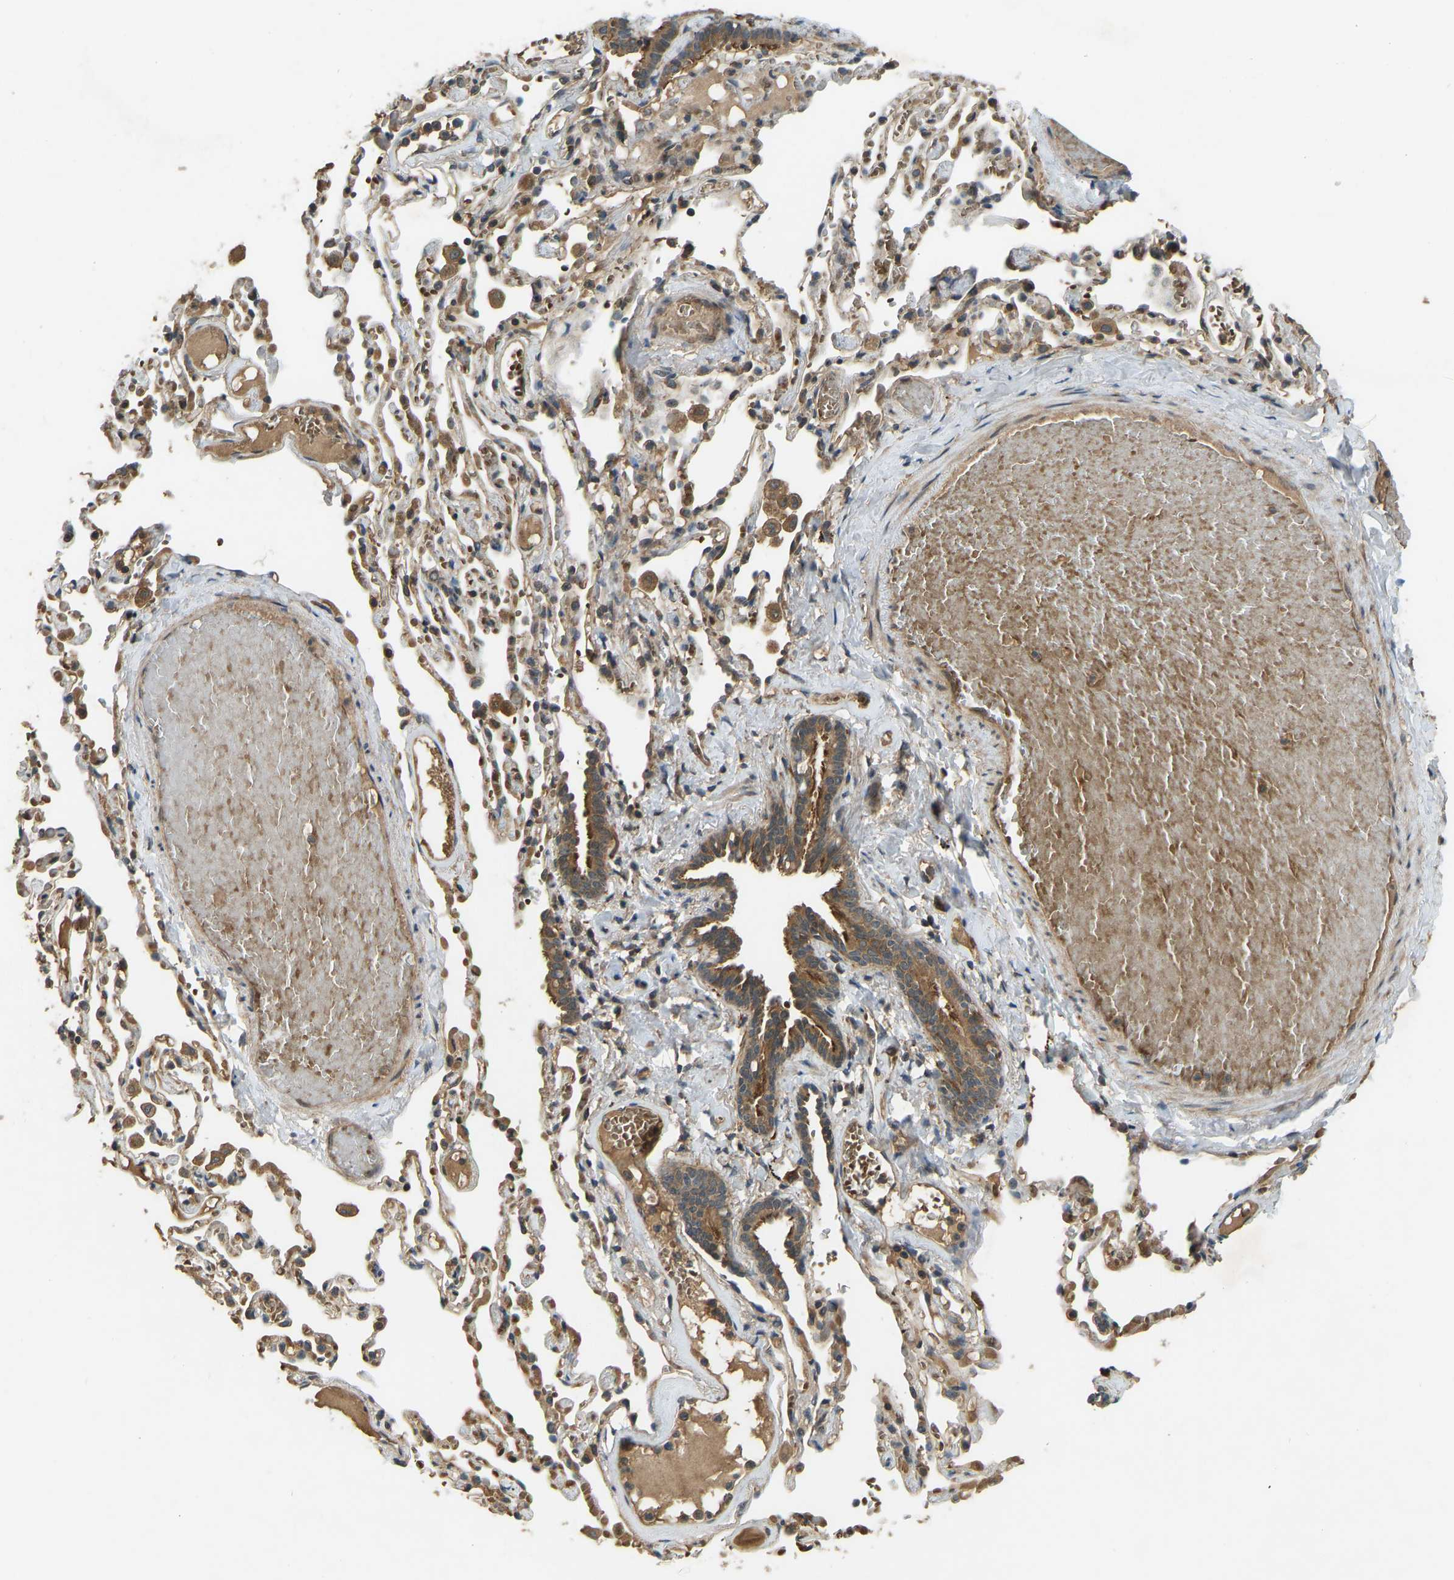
{"staining": {"intensity": "strong", "quantity": ">75%", "location": "cytoplasmic/membranous"}, "tissue": "bronchus", "cell_type": "Respiratory epithelial cells", "image_type": "normal", "snomed": [{"axis": "morphology", "description": "Normal tissue, NOS"}, {"axis": "morphology", "description": "Inflammation, NOS"}, {"axis": "topography", "description": "Cartilage tissue"}, {"axis": "topography", "description": "Lung"}], "caption": "Protein expression by IHC exhibits strong cytoplasmic/membranous expression in approximately >75% of respiratory epithelial cells in normal bronchus.", "gene": "ZNF71", "patient": {"sex": "male", "age": 71}}